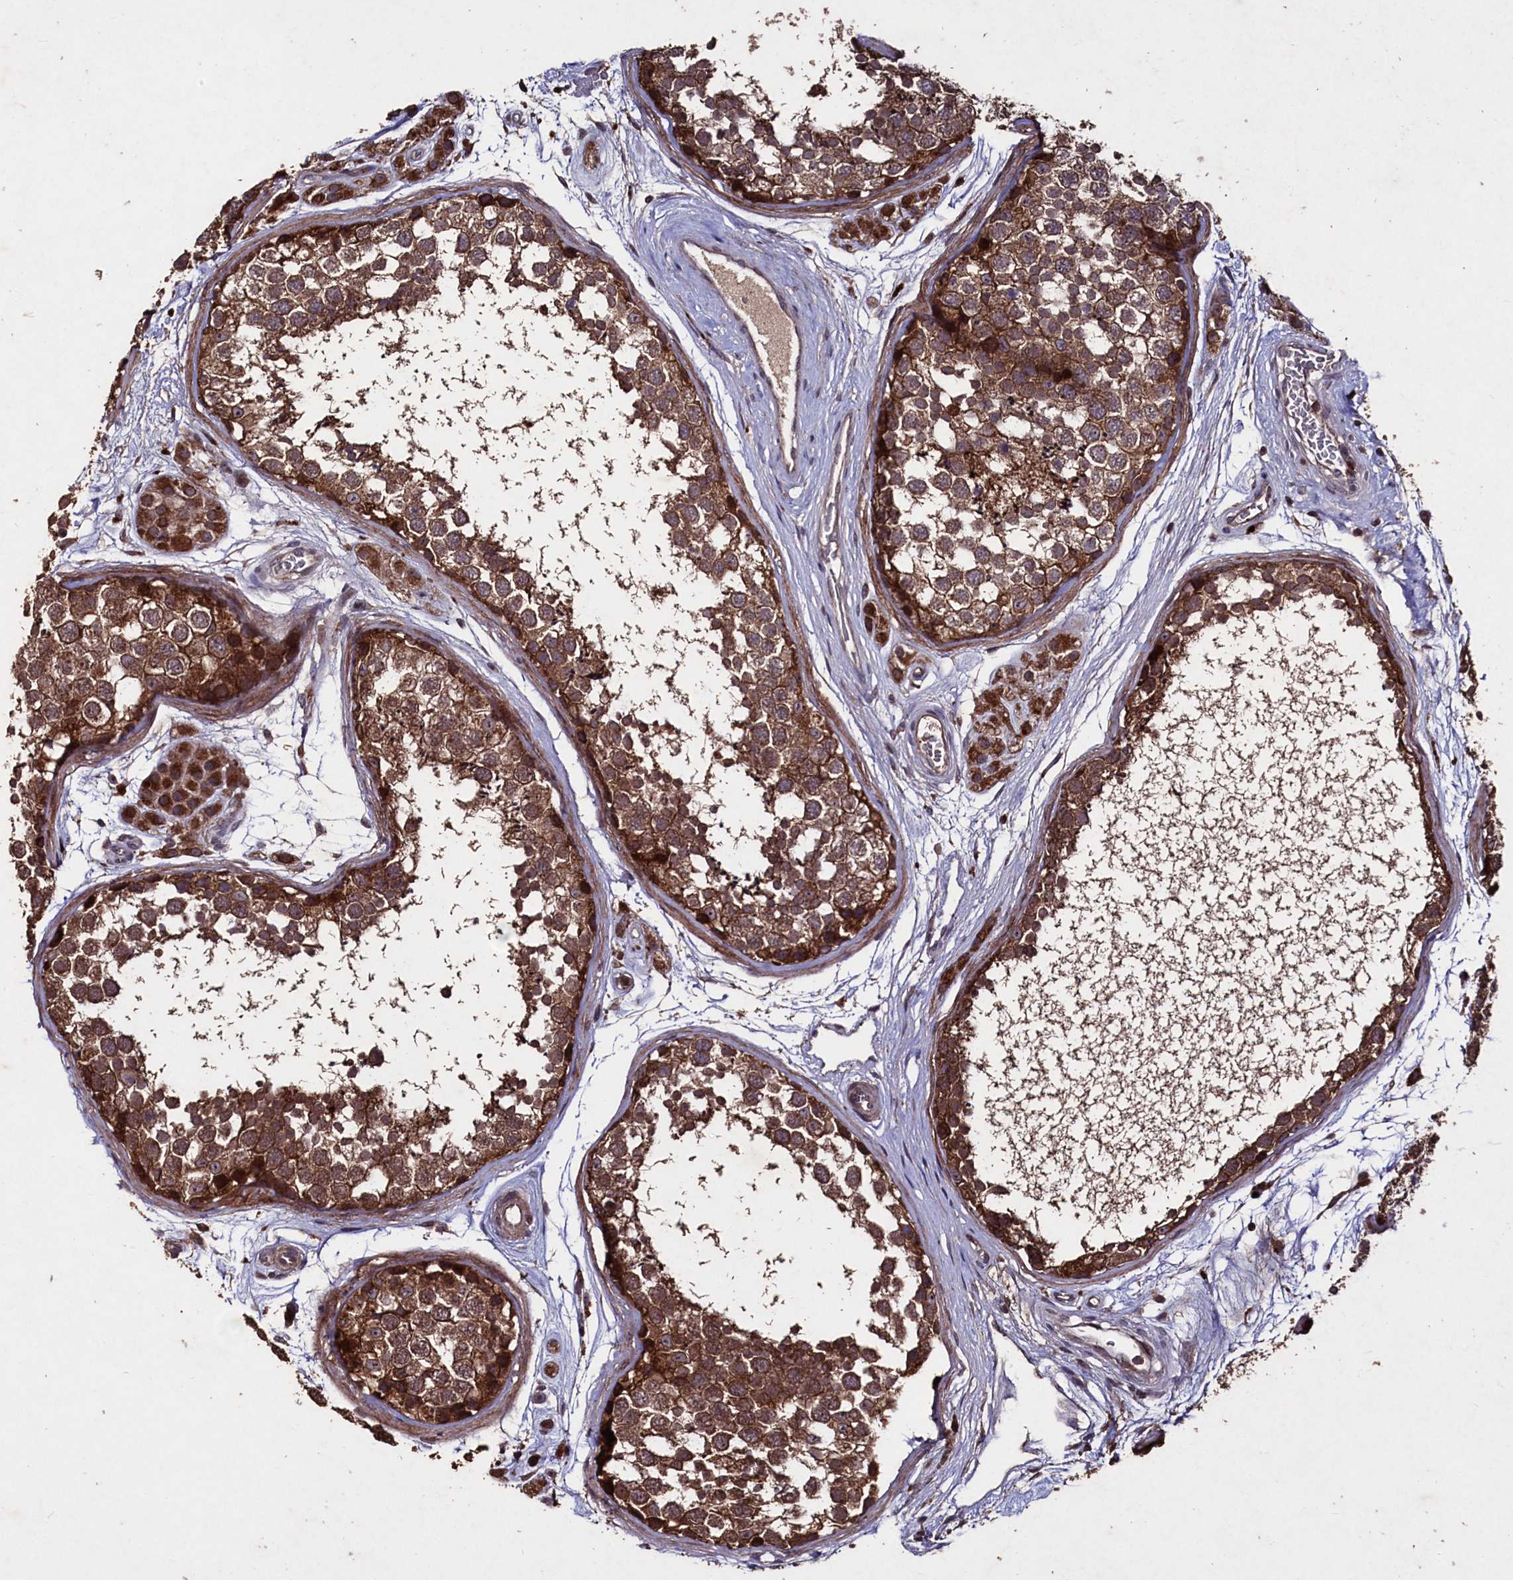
{"staining": {"intensity": "strong", "quantity": ">75%", "location": "cytoplasmic/membranous"}, "tissue": "testis", "cell_type": "Cells in seminiferous ducts", "image_type": "normal", "snomed": [{"axis": "morphology", "description": "Normal tissue, NOS"}, {"axis": "topography", "description": "Testis"}], "caption": "IHC image of benign human testis stained for a protein (brown), which displays high levels of strong cytoplasmic/membranous staining in approximately >75% of cells in seminiferous ducts.", "gene": "MYO1H", "patient": {"sex": "male", "age": 56}}